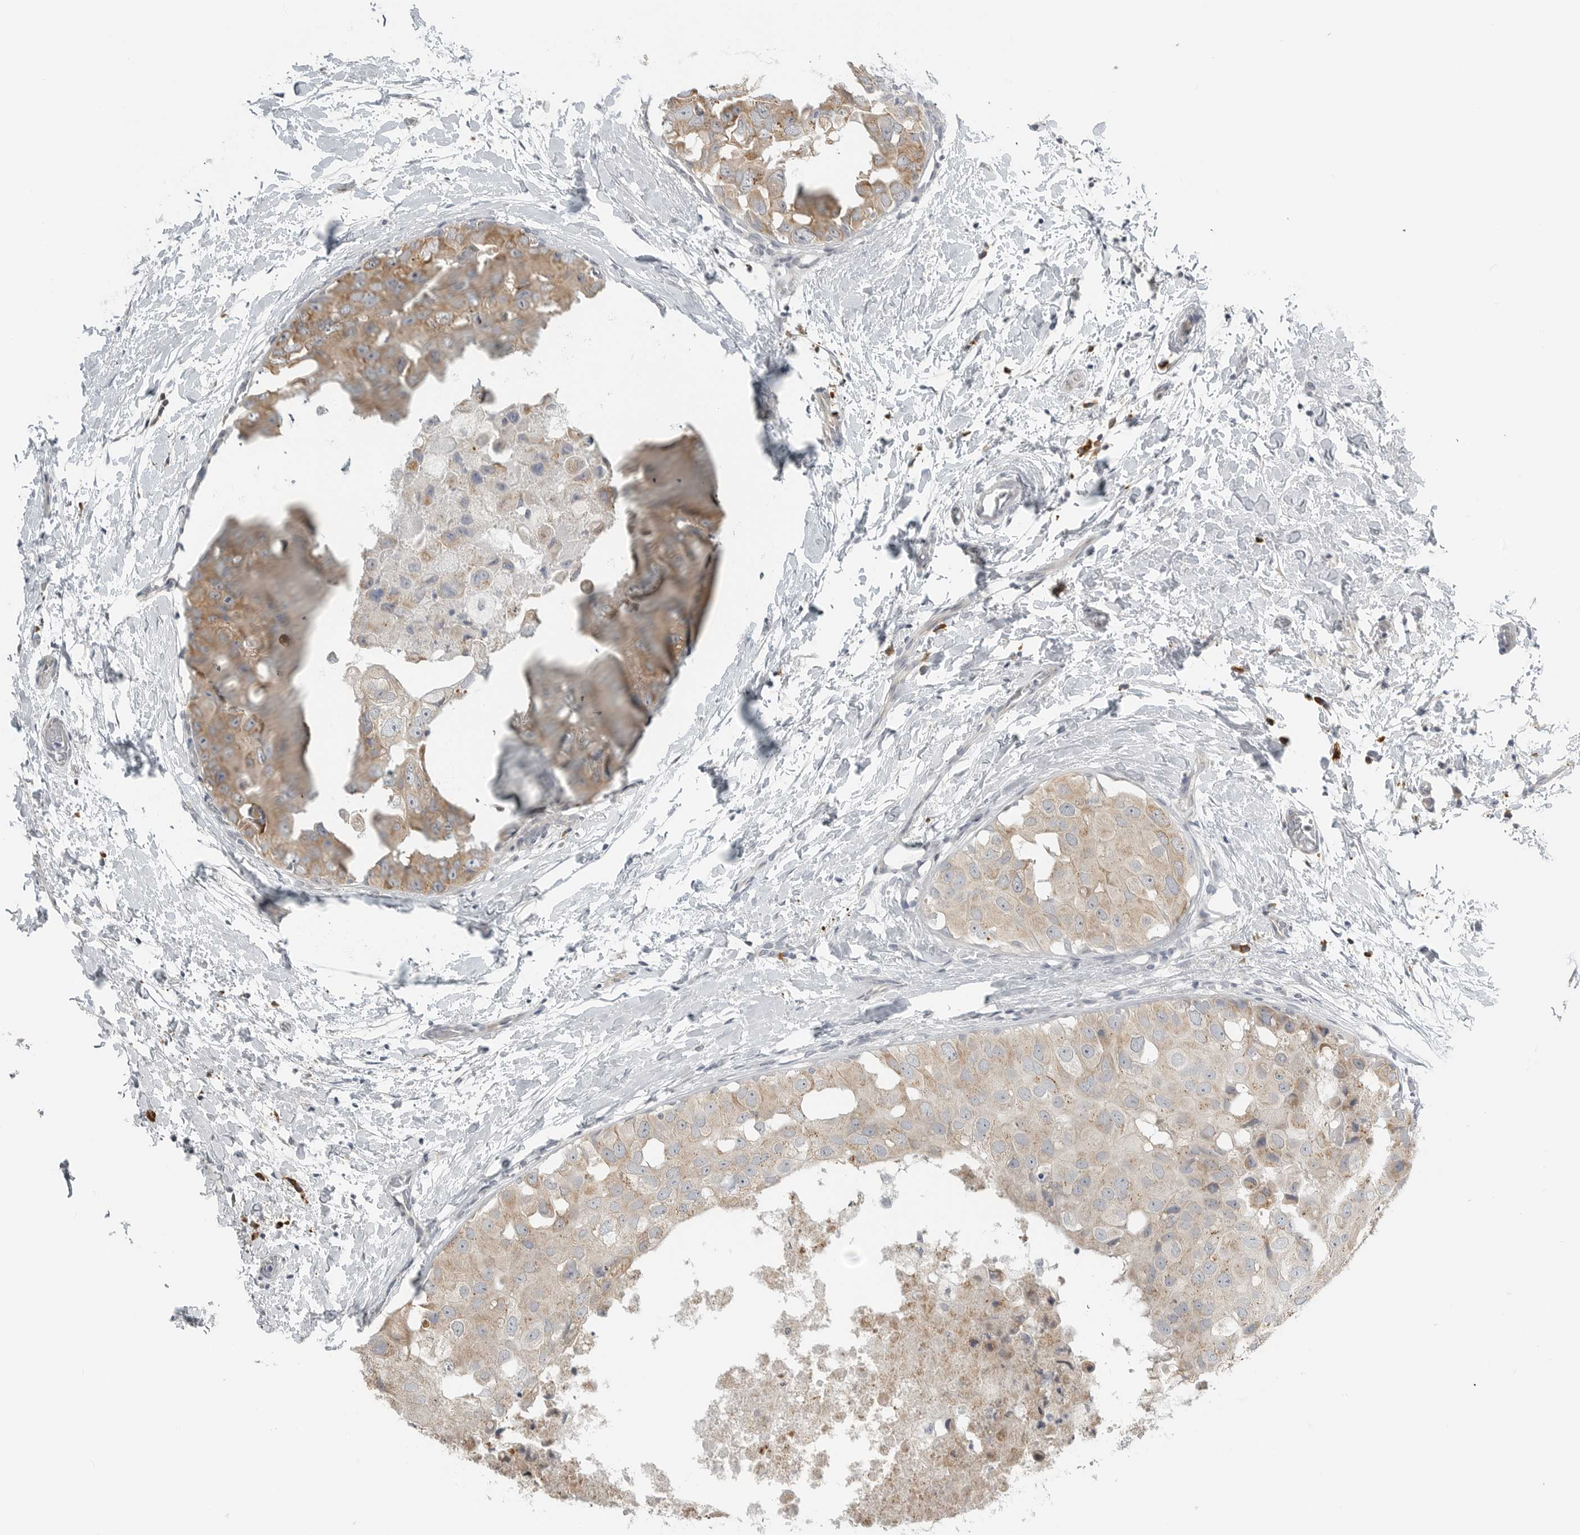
{"staining": {"intensity": "moderate", "quantity": ">75%", "location": "cytoplasmic/membranous"}, "tissue": "breast cancer", "cell_type": "Tumor cells", "image_type": "cancer", "snomed": [{"axis": "morphology", "description": "Duct carcinoma"}, {"axis": "topography", "description": "Breast"}], "caption": "Immunohistochemical staining of human breast cancer exhibits moderate cytoplasmic/membranous protein expression in approximately >75% of tumor cells. (brown staining indicates protein expression, while blue staining denotes nuclei).", "gene": "IL12RB2", "patient": {"sex": "female", "age": 62}}